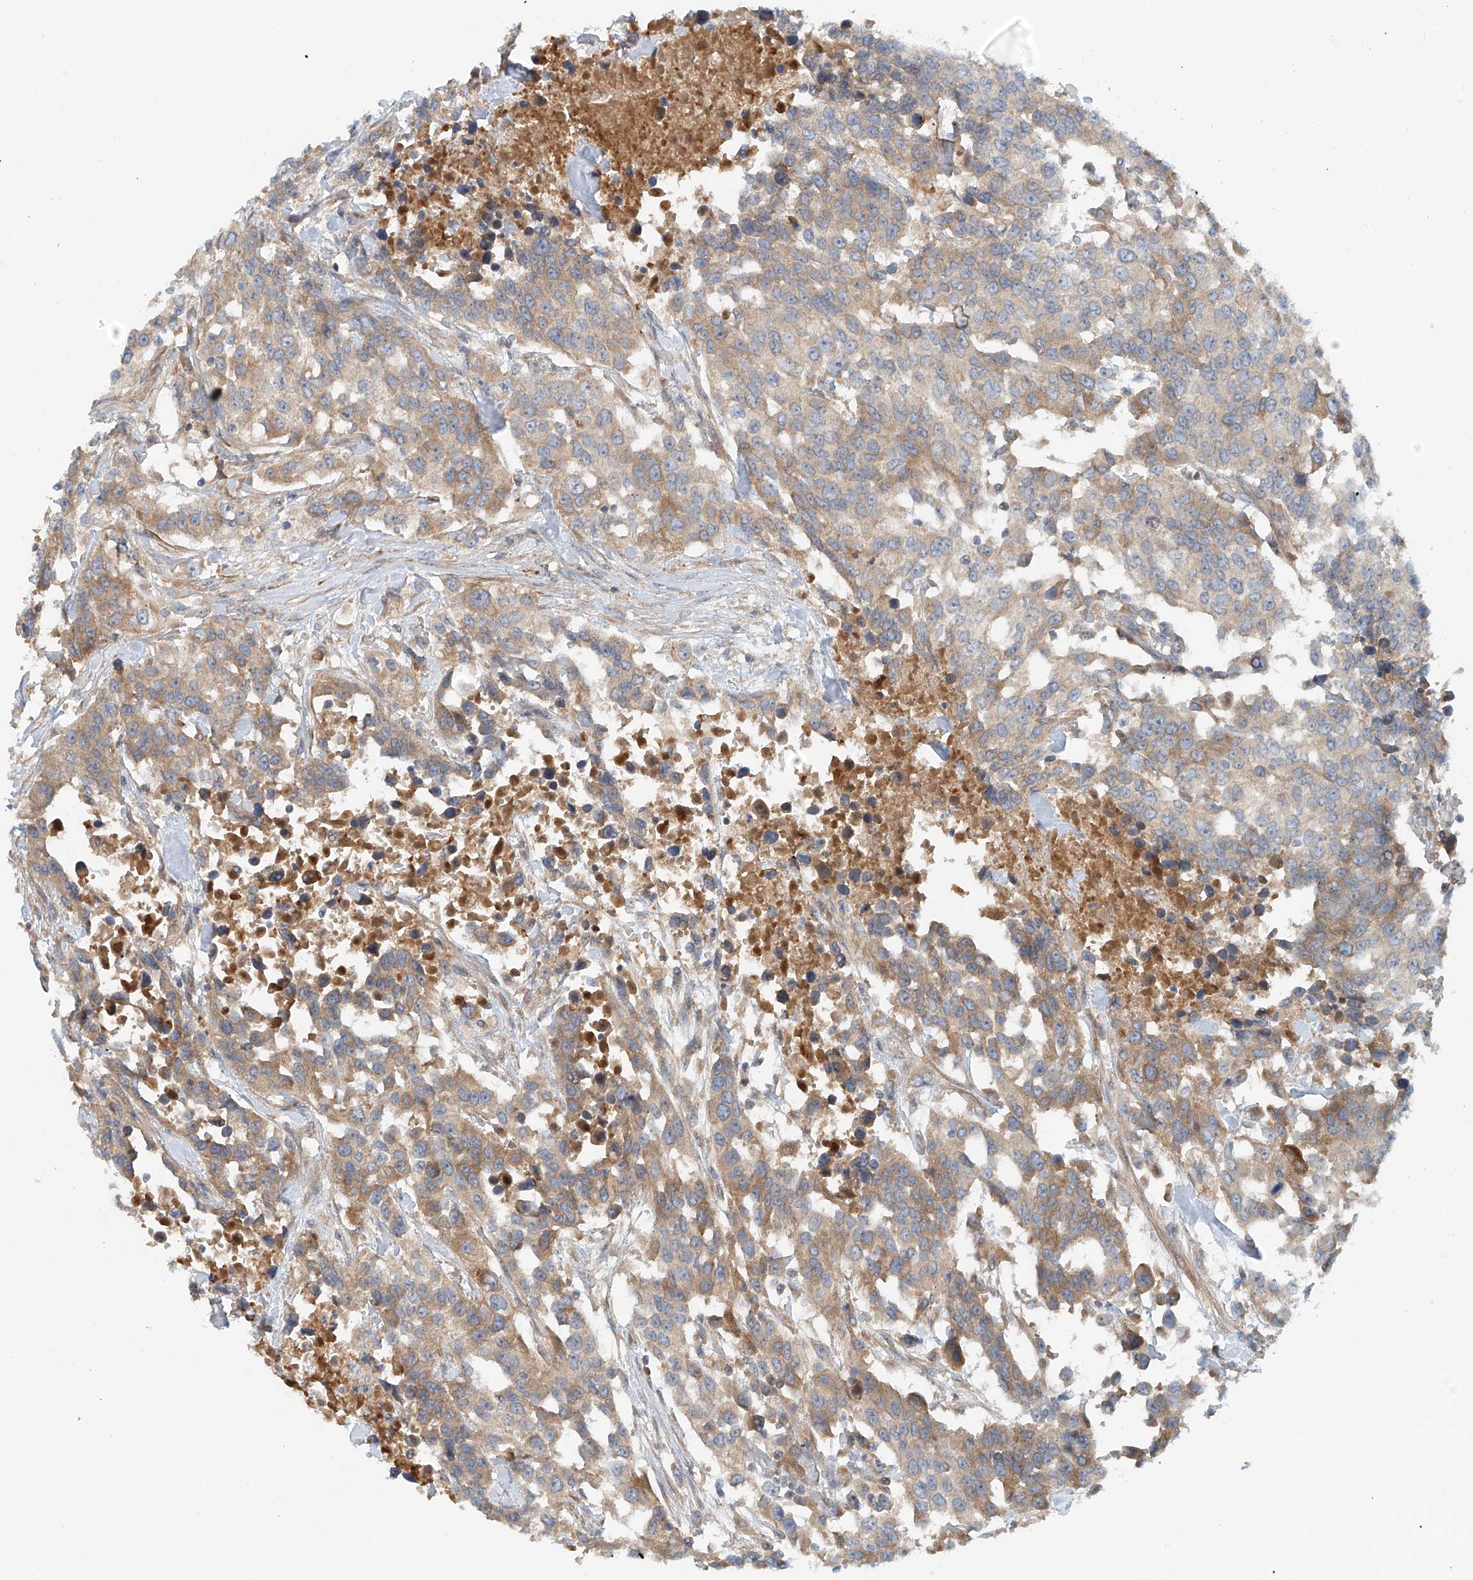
{"staining": {"intensity": "moderate", "quantity": "25%-75%", "location": "cytoplasmic/membranous"}, "tissue": "urothelial cancer", "cell_type": "Tumor cells", "image_type": "cancer", "snomed": [{"axis": "morphology", "description": "Urothelial carcinoma, High grade"}, {"axis": "topography", "description": "Urinary bladder"}], "caption": "Tumor cells reveal medium levels of moderate cytoplasmic/membranous staining in about 25%-75% of cells in human urothelial cancer.", "gene": "LYRM9", "patient": {"sex": "female", "age": 80}}